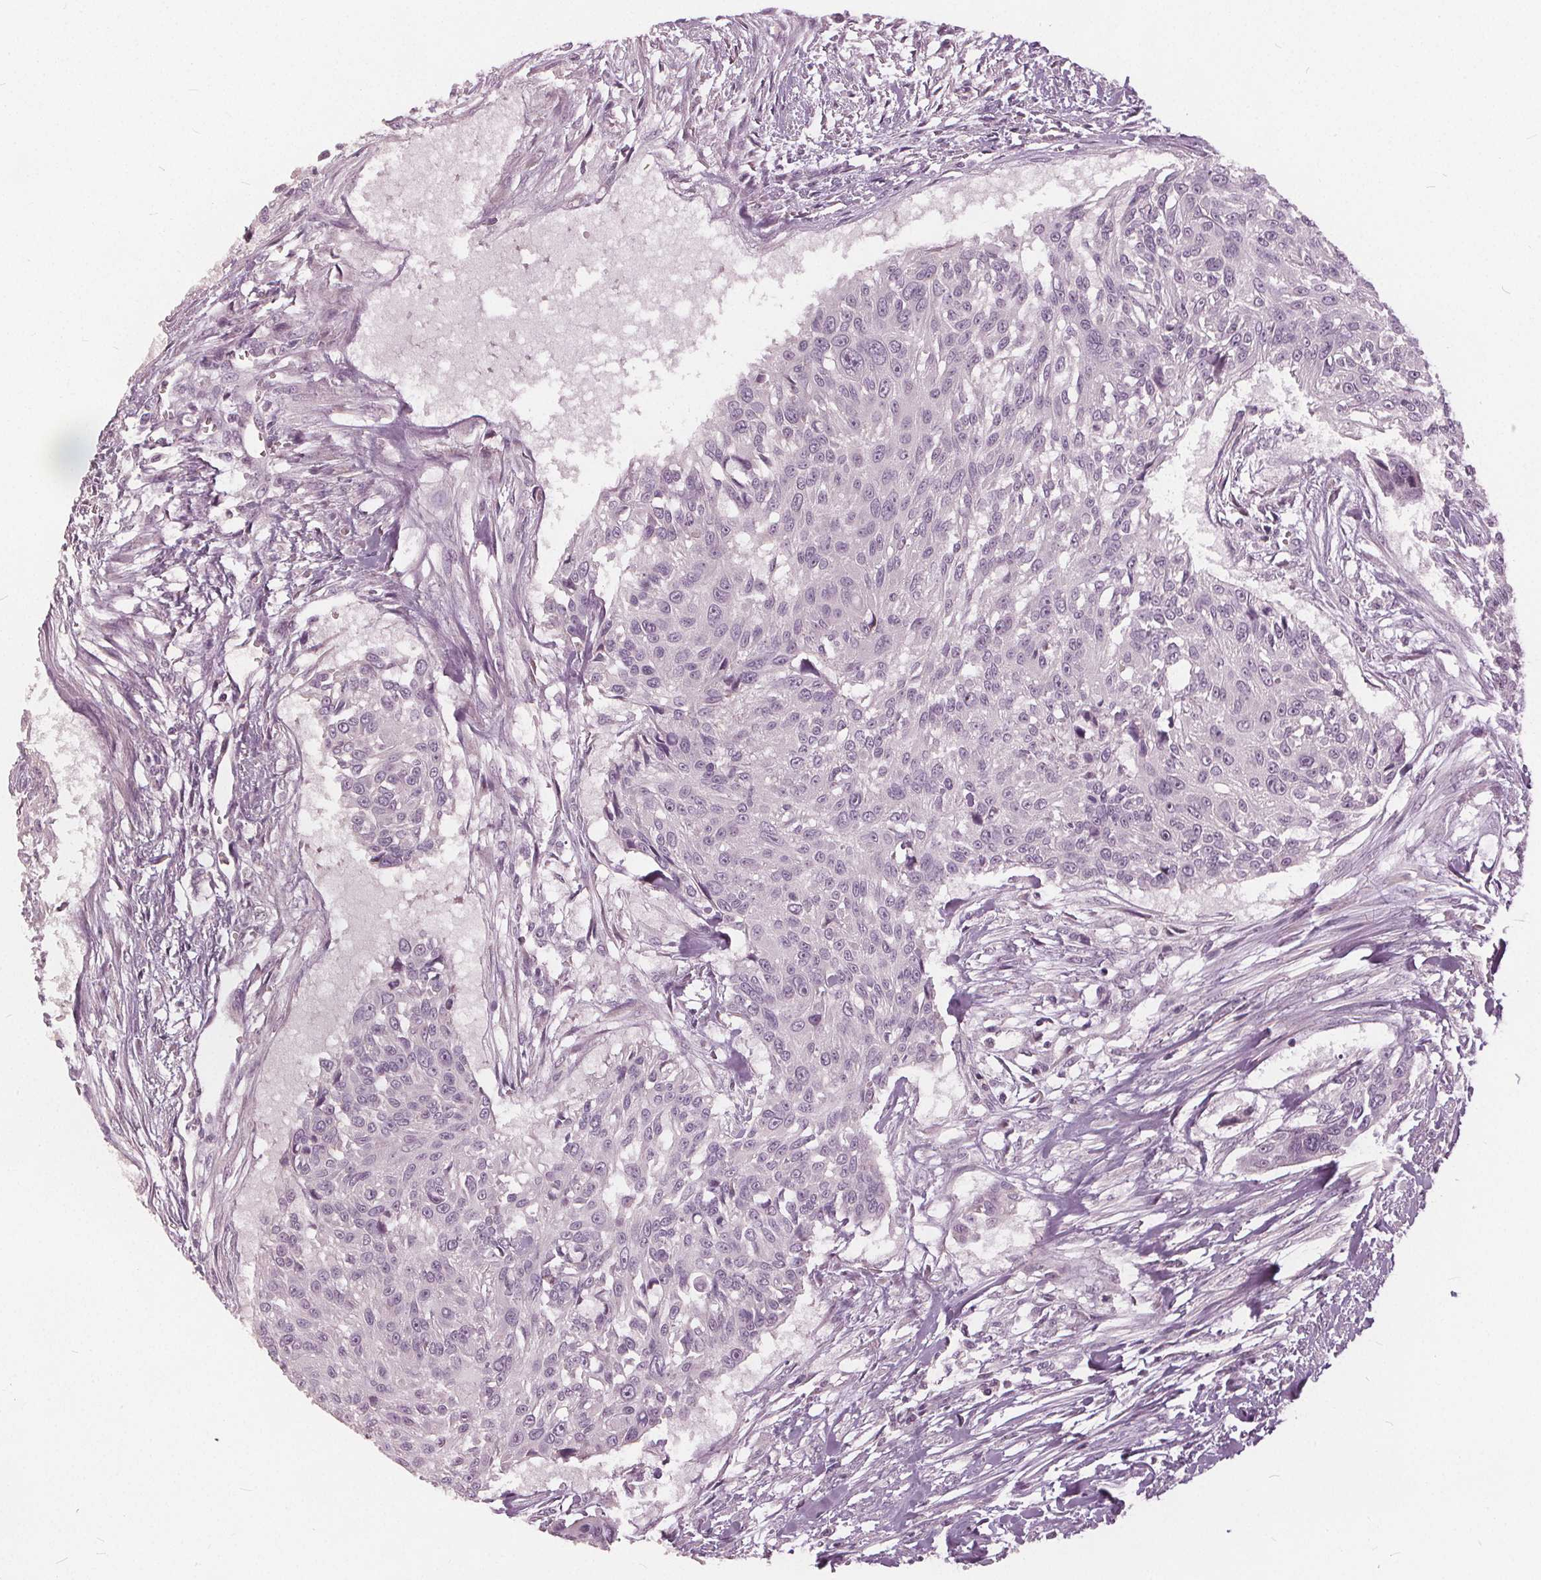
{"staining": {"intensity": "negative", "quantity": "none", "location": "none"}, "tissue": "urothelial cancer", "cell_type": "Tumor cells", "image_type": "cancer", "snomed": [{"axis": "morphology", "description": "Urothelial carcinoma, NOS"}, {"axis": "topography", "description": "Urinary bladder"}], "caption": "IHC of human transitional cell carcinoma shows no positivity in tumor cells. (DAB immunohistochemistry, high magnification).", "gene": "KLK13", "patient": {"sex": "male", "age": 55}}